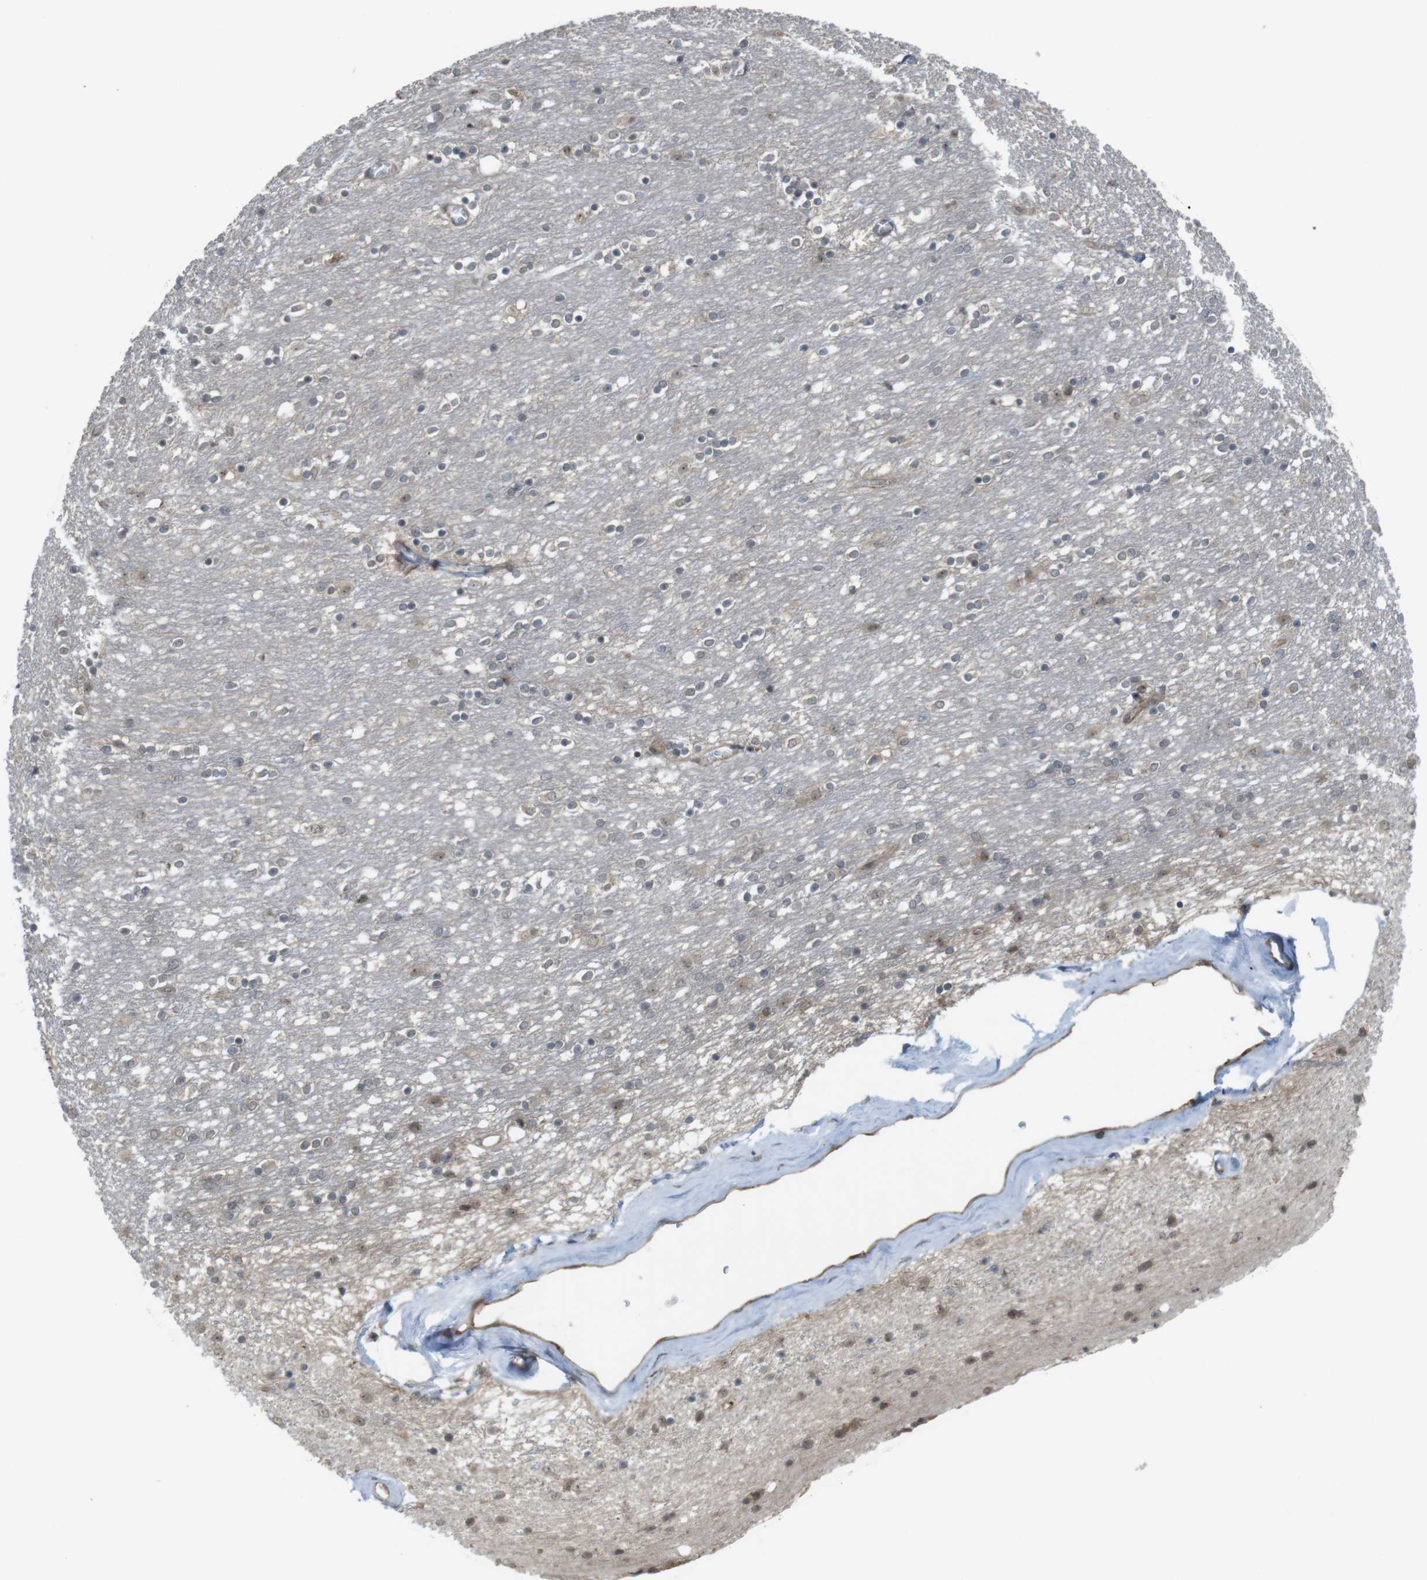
{"staining": {"intensity": "weak", "quantity": "<25%", "location": "cytoplasmic/membranous"}, "tissue": "caudate", "cell_type": "Glial cells", "image_type": "normal", "snomed": [{"axis": "morphology", "description": "Normal tissue, NOS"}, {"axis": "topography", "description": "Lateral ventricle wall"}], "caption": "Immunohistochemistry of normal caudate shows no expression in glial cells.", "gene": "CC2D1A", "patient": {"sex": "female", "age": 54}}